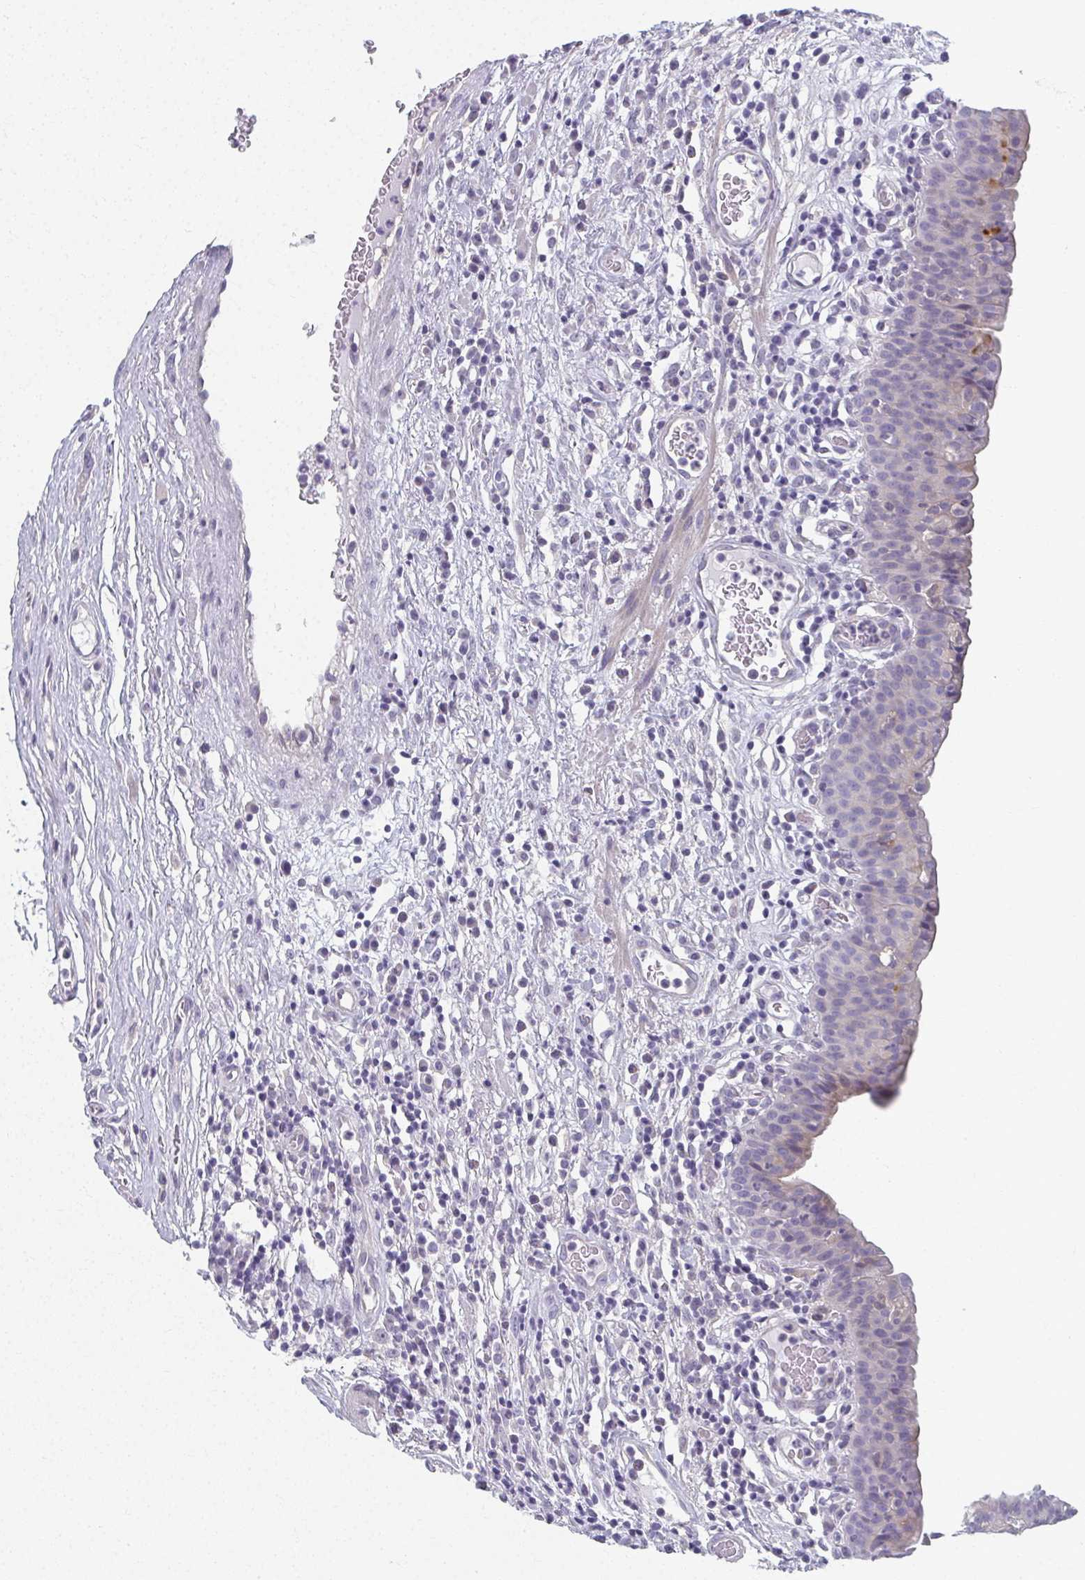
{"staining": {"intensity": "negative", "quantity": "none", "location": "none"}, "tissue": "urinary bladder", "cell_type": "Urothelial cells", "image_type": "normal", "snomed": [{"axis": "morphology", "description": "Normal tissue, NOS"}, {"axis": "morphology", "description": "Inflammation, NOS"}, {"axis": "topography", "description": "Urinary bladder"}], "caption": "The image reveals no significant expression in urothelial cells of urinary bladder.", "gene": "CAMKV", "patient": {"sex": "male", "age": 57}}